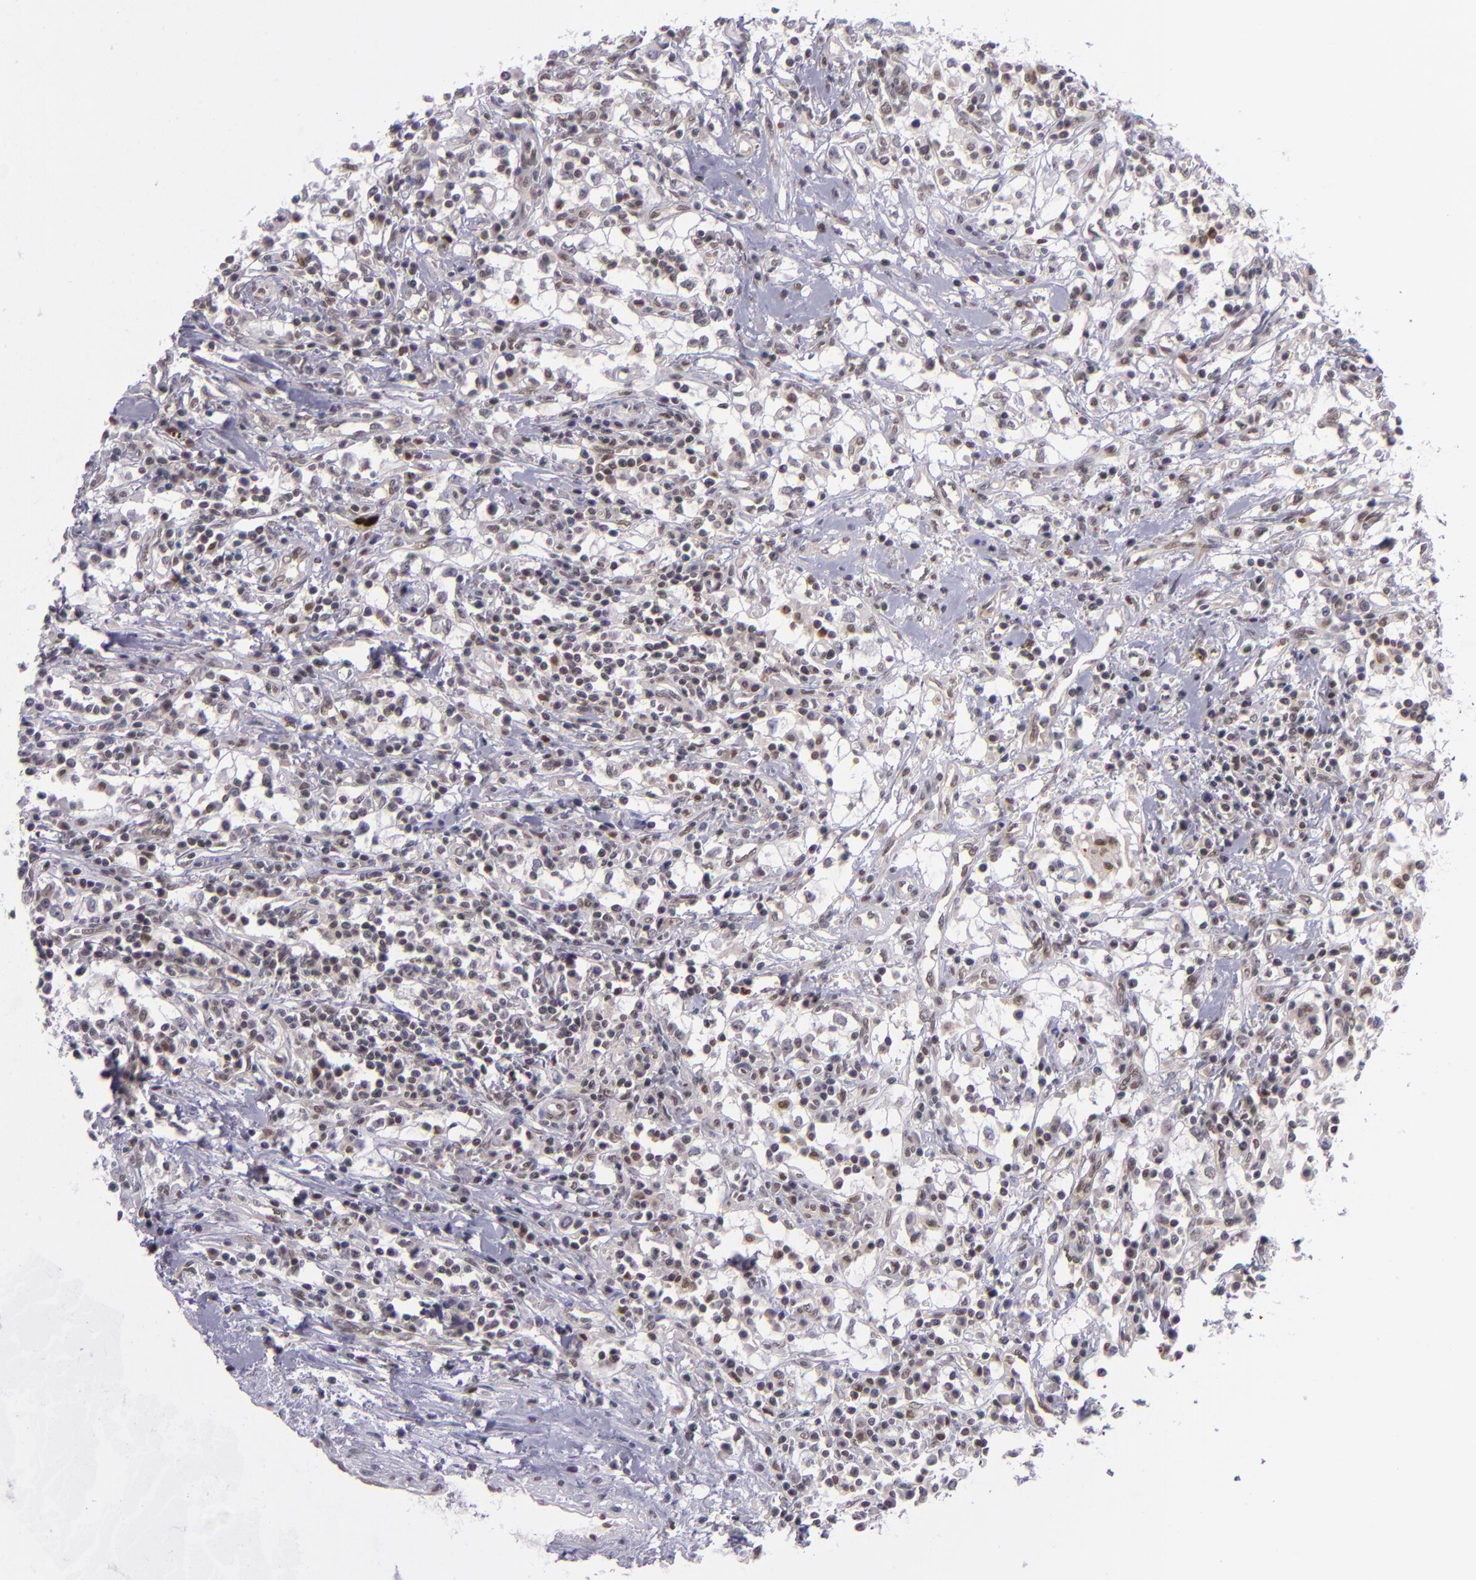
{"staining": {"intensity": "weak", "quantity": ">75%", "location": "cytoplasmic/membranous,nuclear"}, "tissue": "renal cancer", "cell_type": "Tumor cells", "image_type": "cancer", "snomed": [{"axis": "morphology", "description": "Adenocarcinoma, NOS"}, {"axis": "topography", "description": "Kidney"}], "caption": "Weak cytoplasmic/membranous and nuclear protein staining is identified in about >75% of tumor cells in renal cancer. (Stains: DAB (3,3'-diaminobenzidine) in brown, nuclei in blue, Microscopy: brightfield microscopy at high magnification).", "gene": "BAG1", "patient": {"sex": "male", "age": 82}}